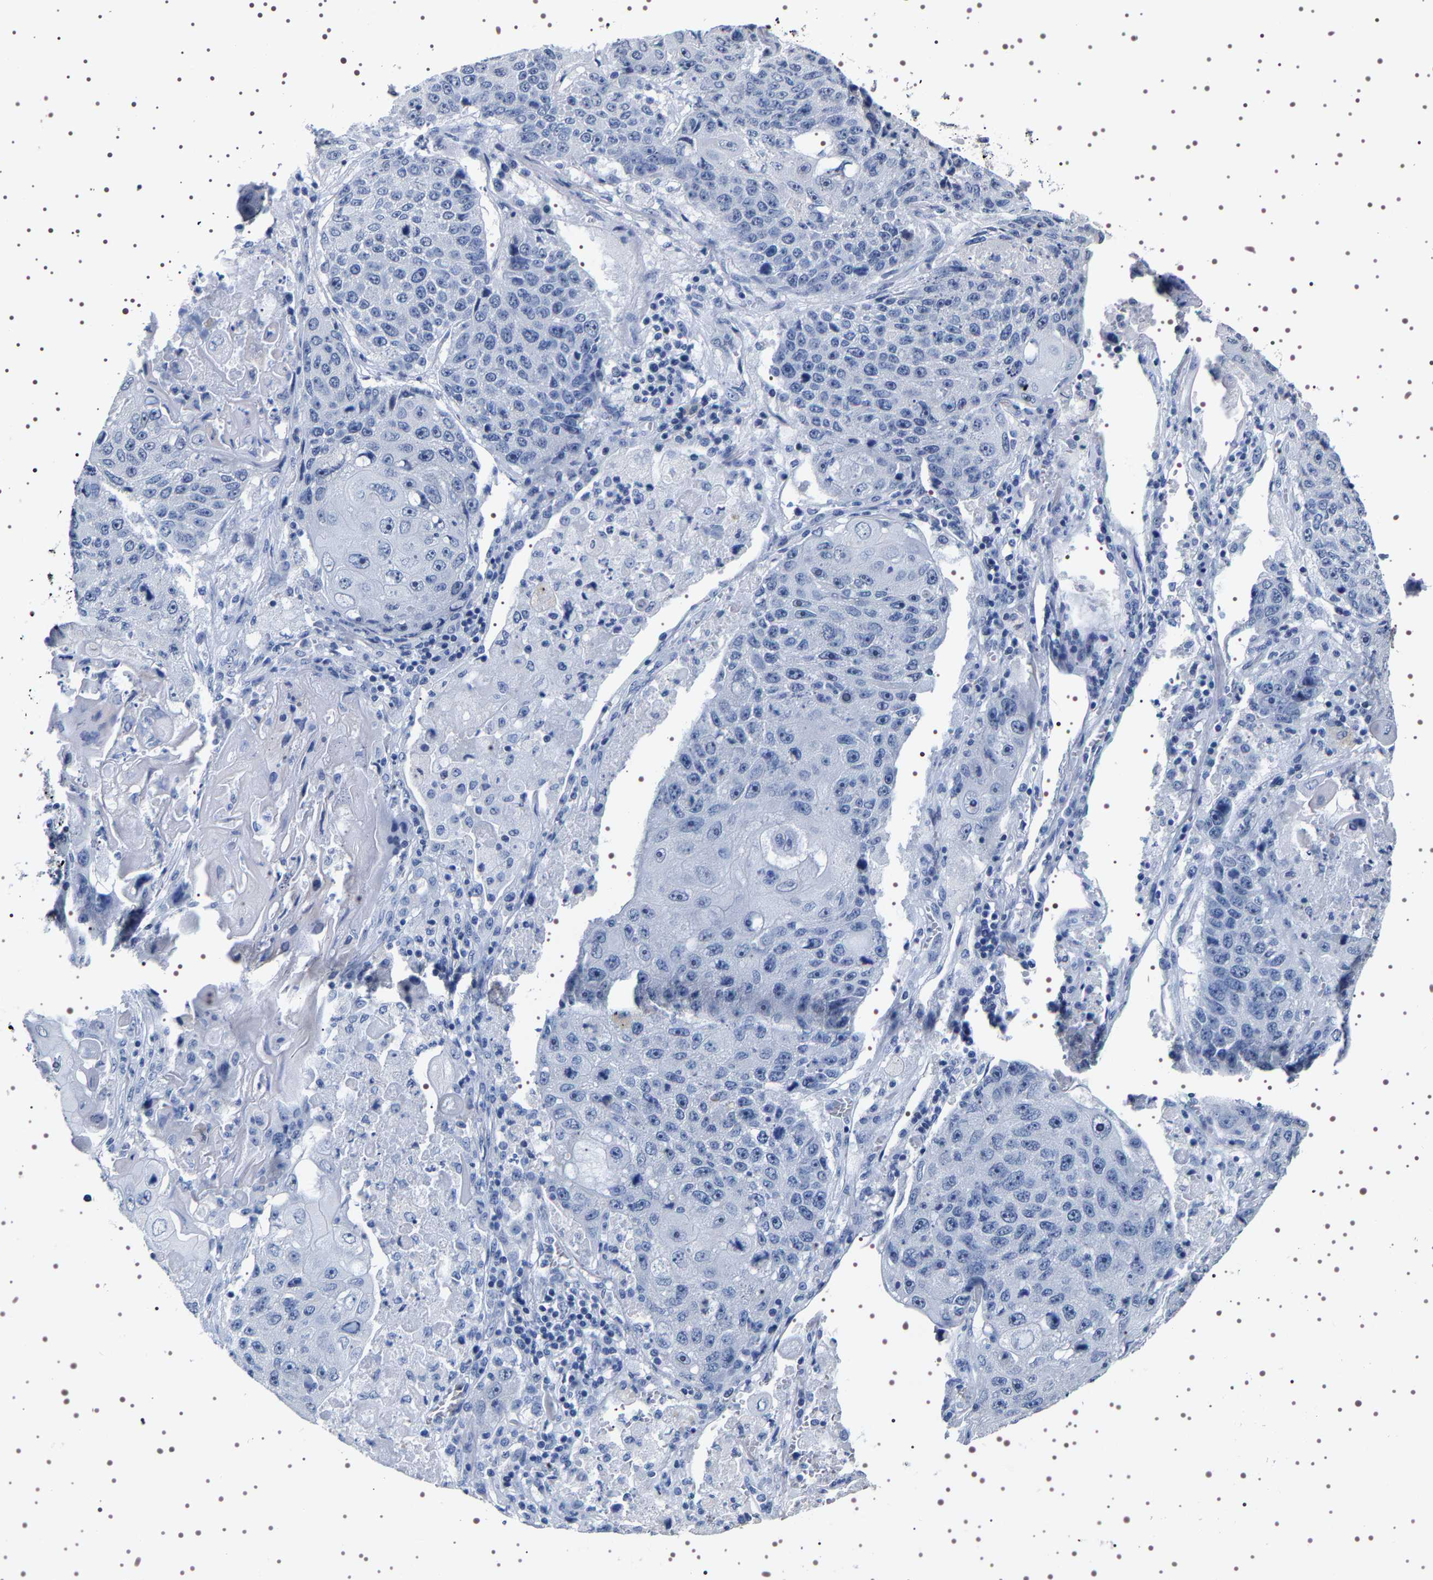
{"staining": {"intensity": "negative", "quantity": "none", "location": "none"}, "tissue": "lung cancer", "cell_type": "Tumor cells", "image_type": "cancer", "snomed": [{"axis": "morphology", "description": "Squamous cell carcinoma, NOS"}, {"axis": "topography", "description": "Lung"}], "caption": "The image exhibits no significant staining in tumor cells of squamous cell carcinoma (lung). (Stains: DAB (3,3'-diaminobenzidine) IHC with hematoxylin counter stain, Microscopy: brightfield microscopy at high magnification).", "gene": "UBQLN3", "patient": {"sex": "male", "age": 61}}